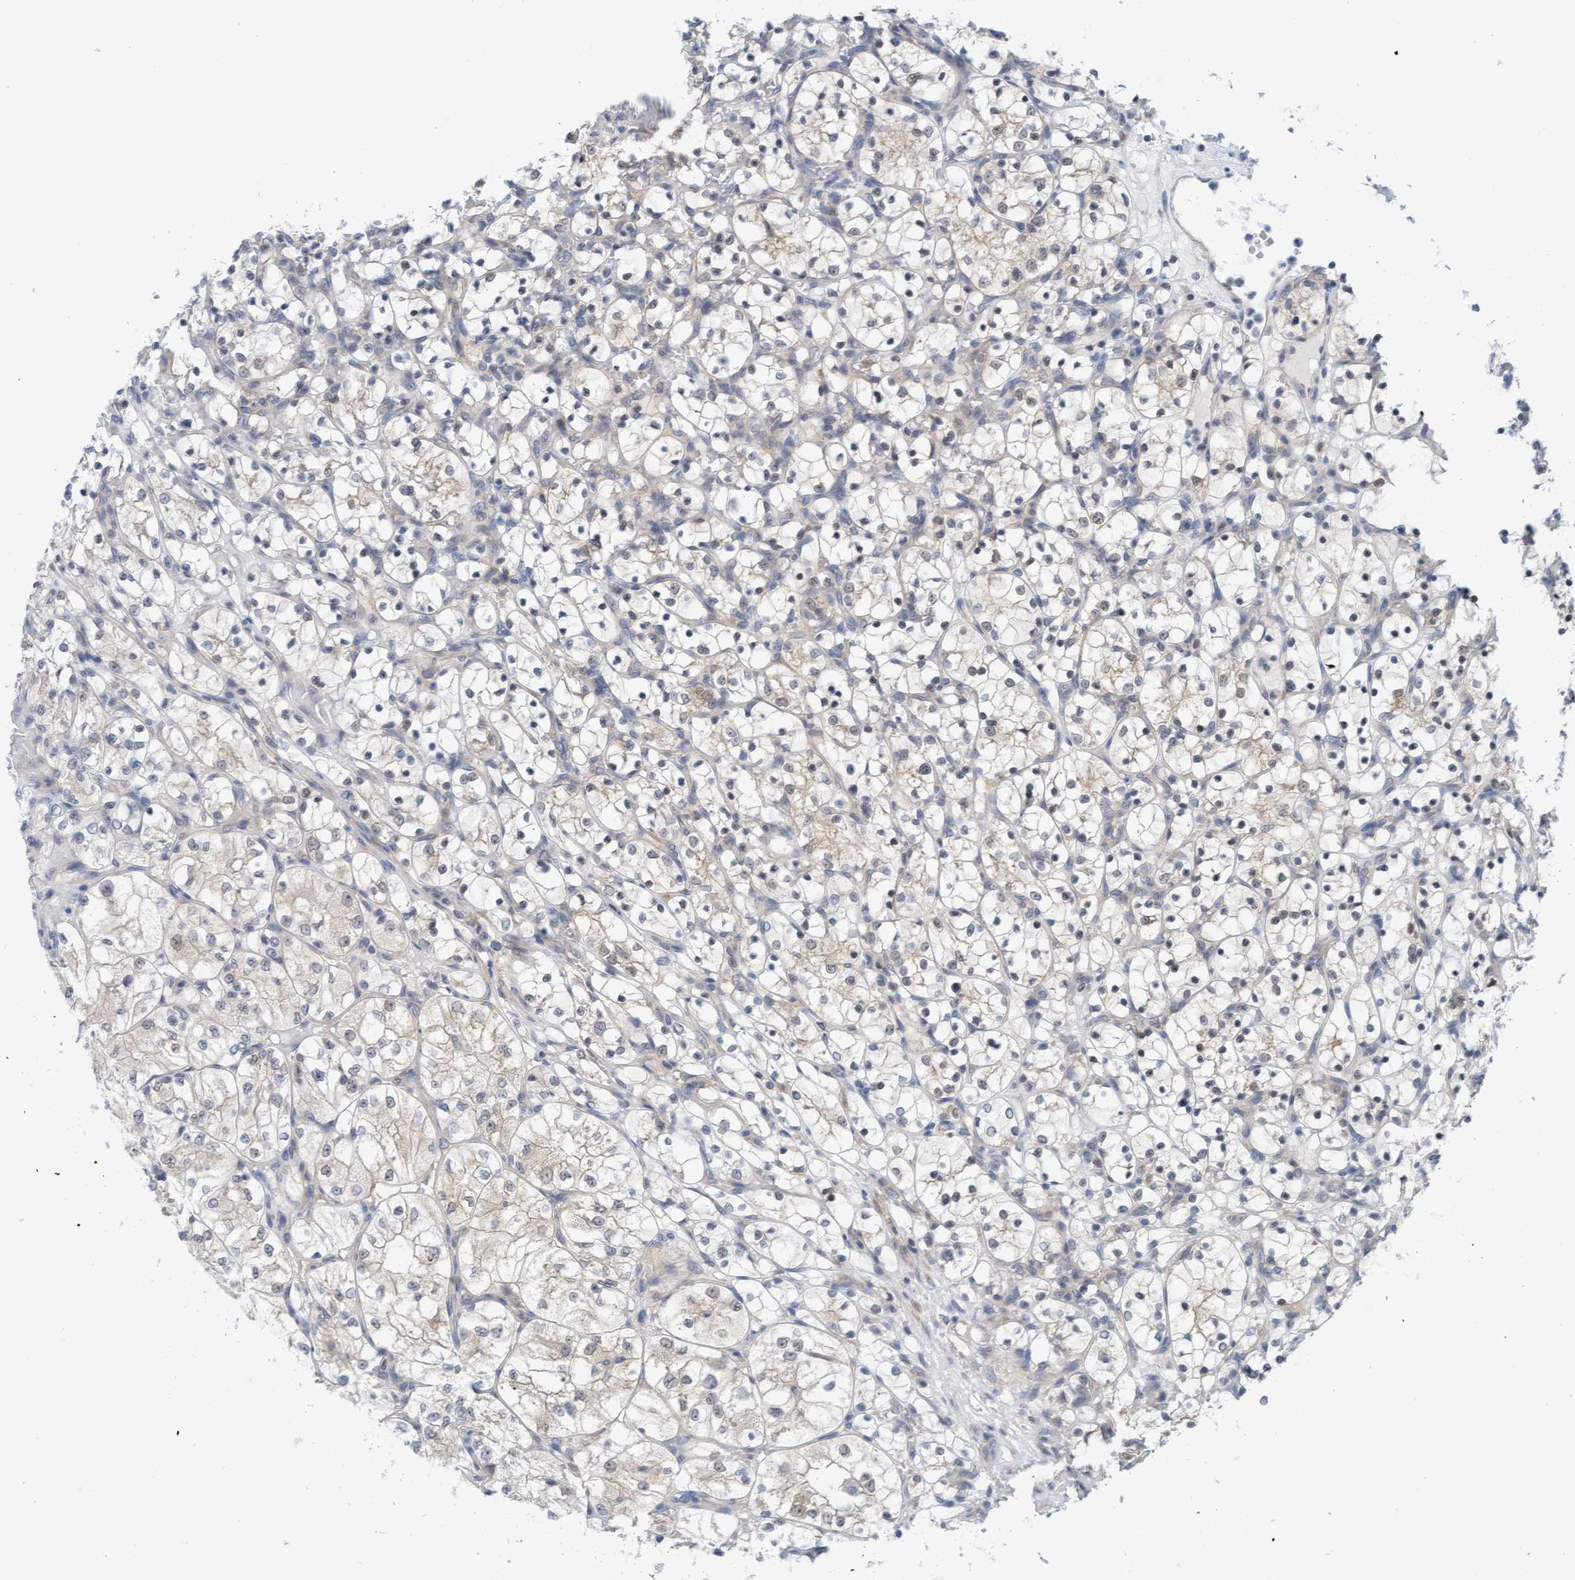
{"staining": {"intensity": "weak", "quantity": "<25%", "location": "cytoplasmic/membranous"}, "tissue": "renal cancer", "cell_type": "Tumor cells", "image_type": "cancer", "snomed": [{"axis": "morphology", "description": "Adenocarcinoma, NOS"}, {"axis": "topography", "description": "Kidney"}], "caption": "Micrograph shows no protein positivity in tumor cells of renal cancer (adenocarcinoma) tissue.", "gene": "AMZ2", "patient": {"sex": "female", "age": 69}}